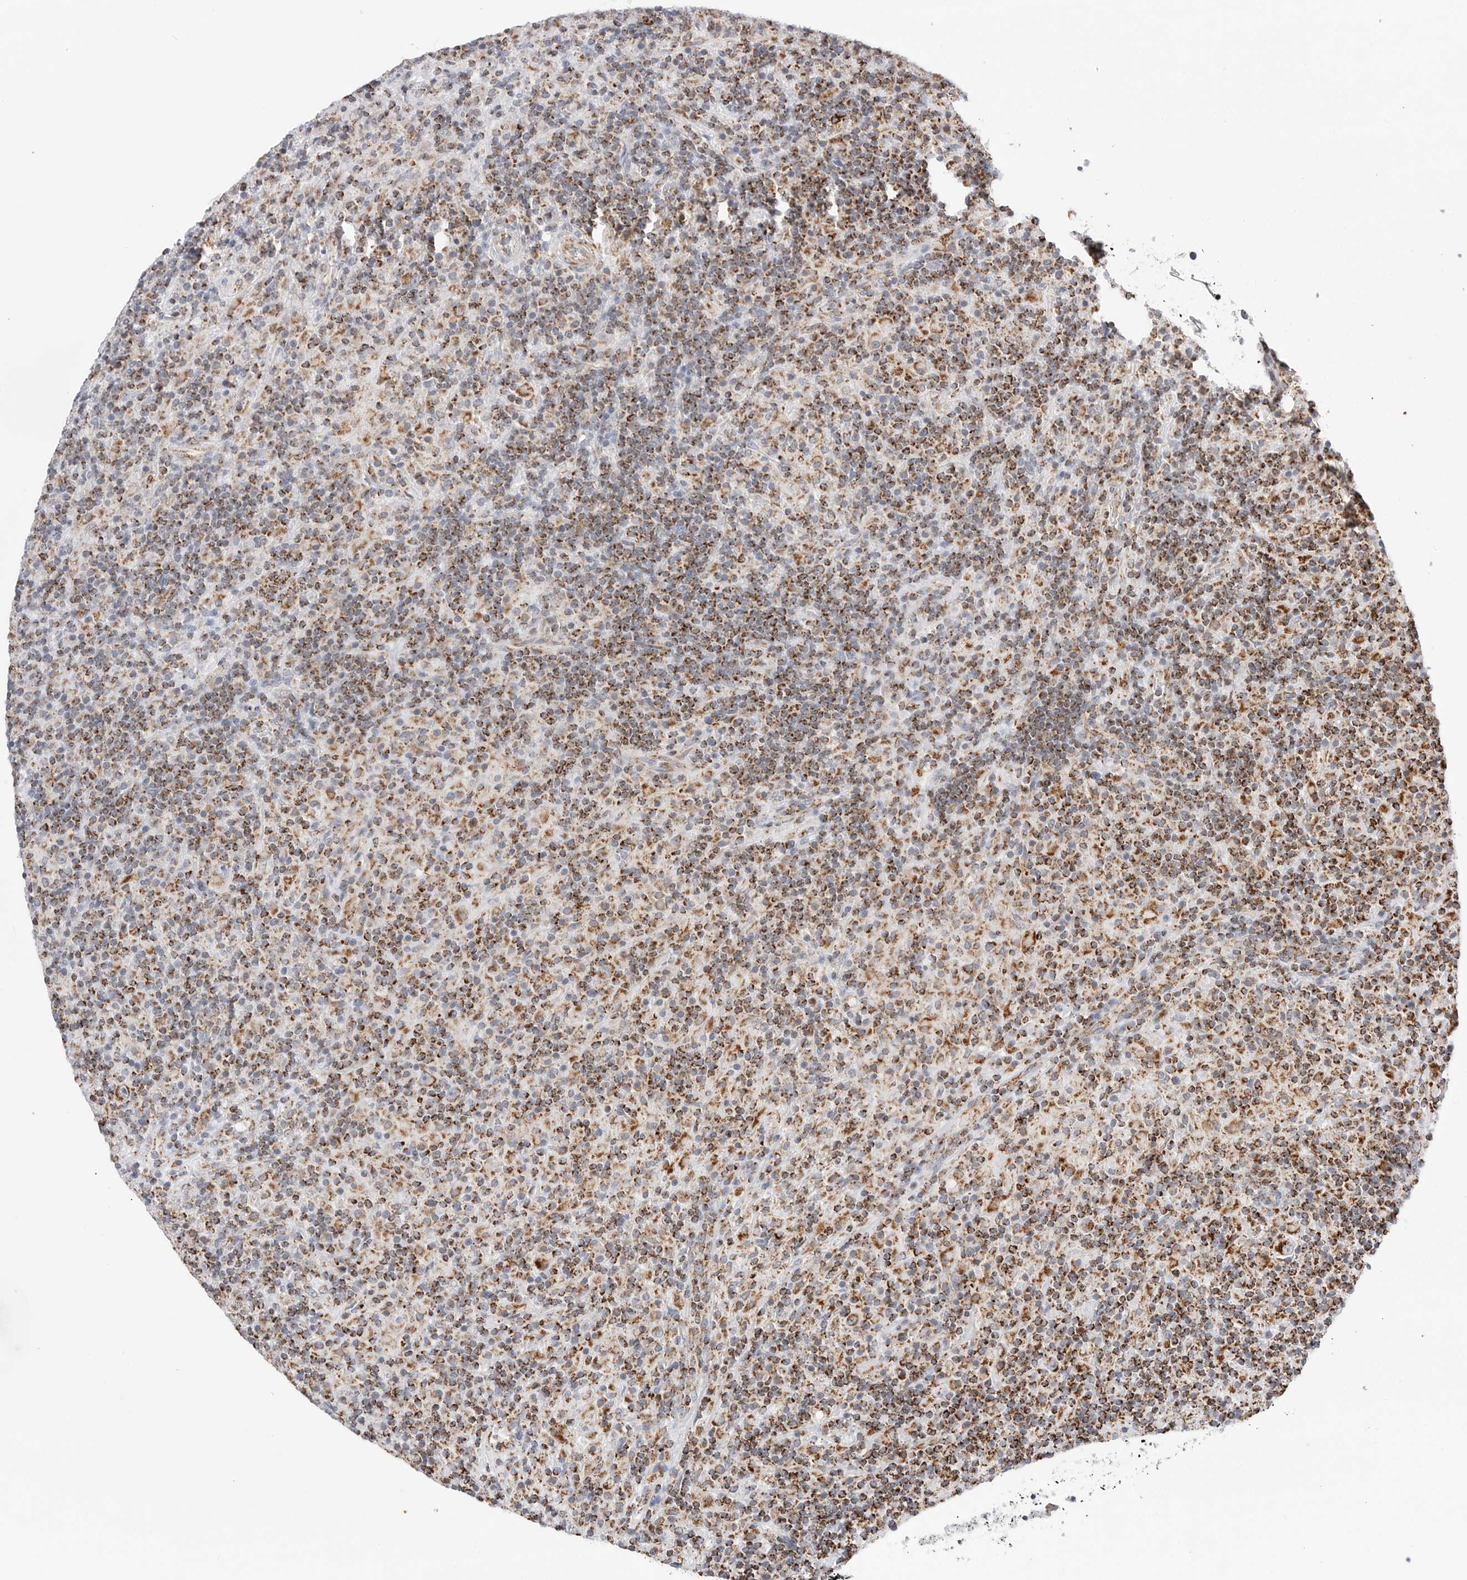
{"staining": {"intensity": "moderate", "quantity": "25%-75%", "location": "cytoplasmic/membranous"}, "tissue": "lymphoma", "cell_type": "Tumor cells", "image_type": "cancer", "snomed": [{"axis": "morphology", "description": "Hodgkin's disease, NOS"}, {"axis": "topography", "description": "Lymph node"}], "caption": "Immunohistochemistry of human Hodgkin's disease displays medium levels of moderate cytoplasmic/membranous positivity in approximately 25%-75% of tumor cells.", "gene": "ATP5IF1", "patient": {"sex": "male", "age": 70}}